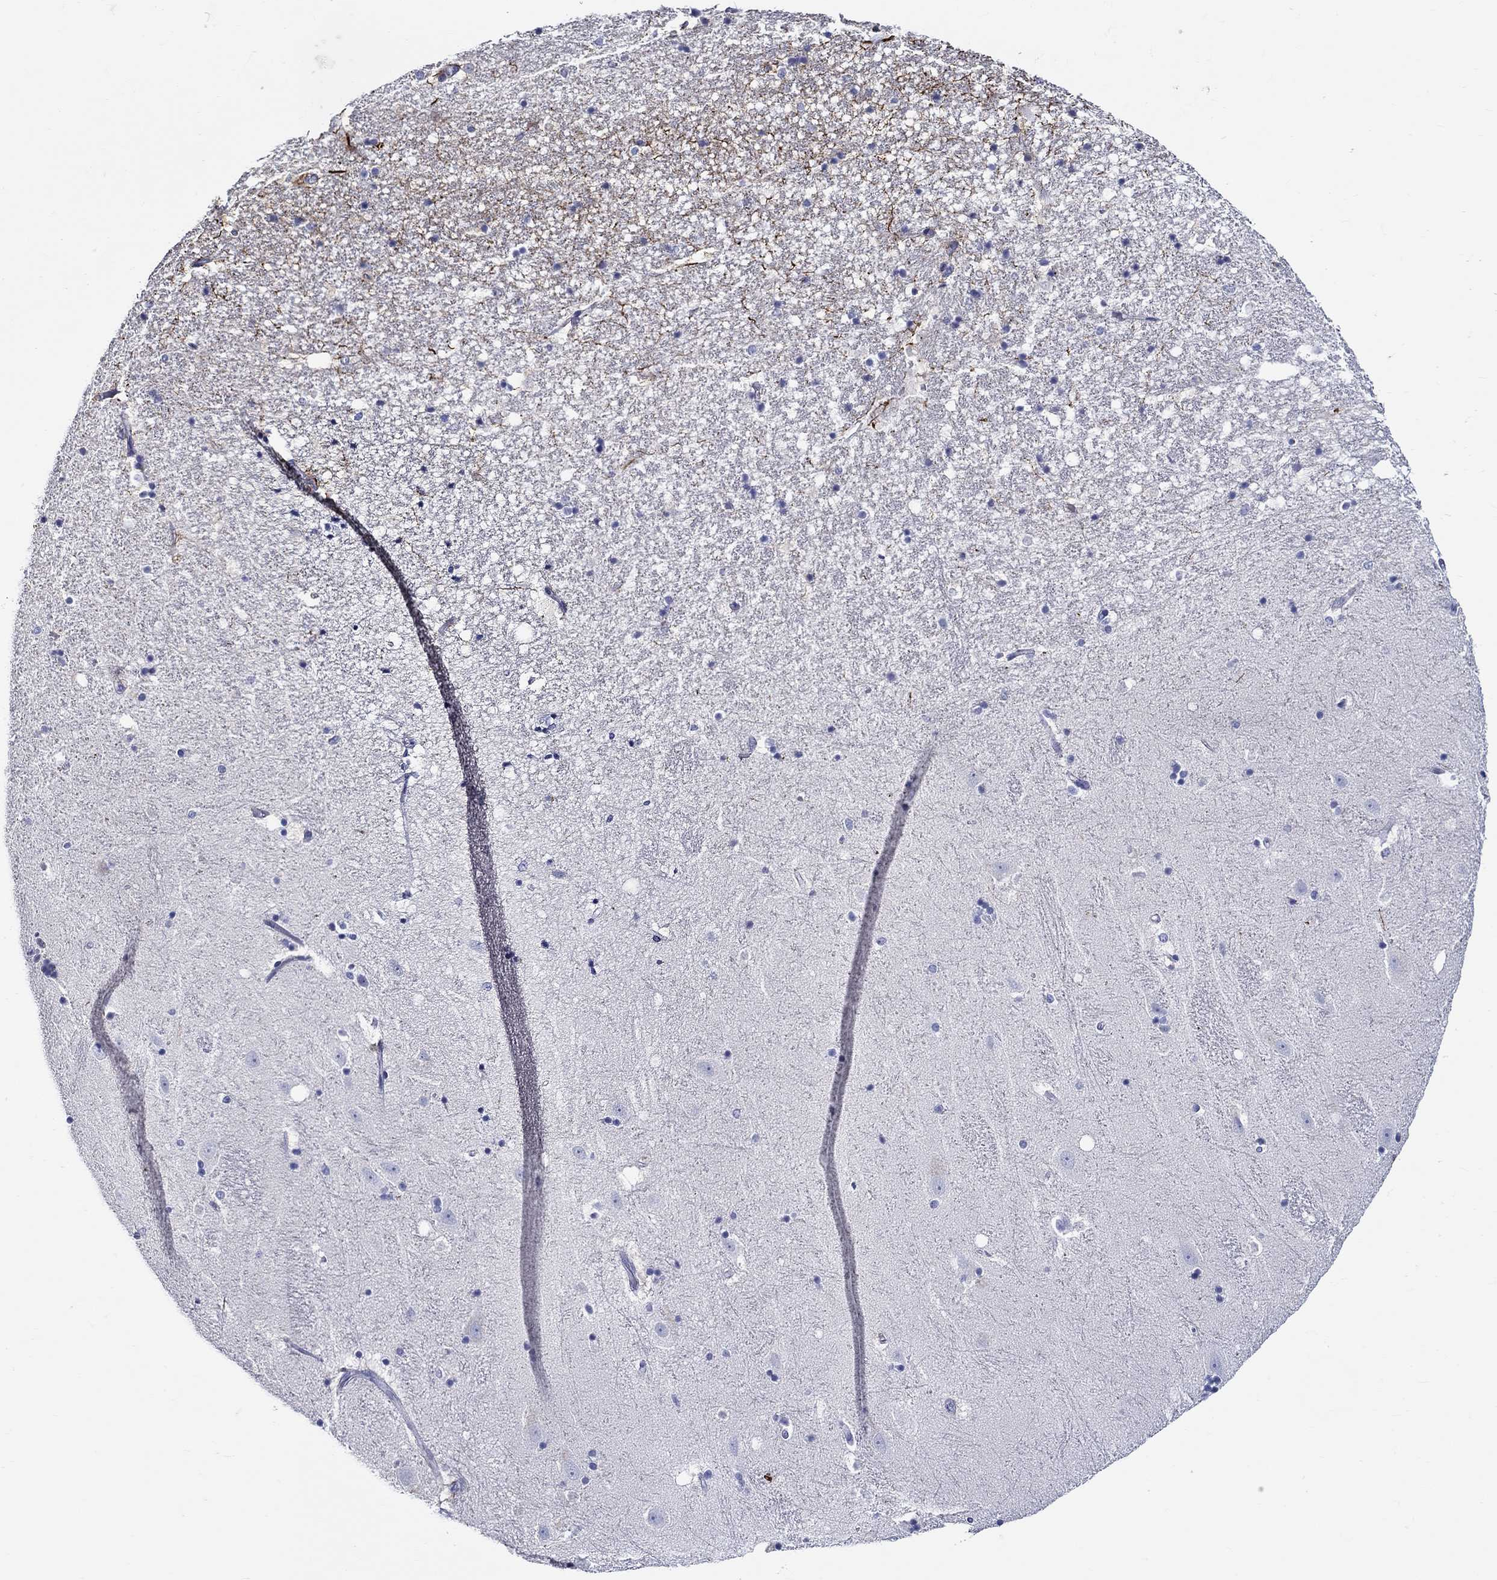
{"staining": {"intensity": "strong", "quantity": "<25%", "location": "cytoplasmic/membranous"}, "tissue": "hippocampus", "cell_type": "Glial cells", "image_type": "normal", "snomed": [{"axis": "morphology", "description": "Normal tissue, NOS"}, {"axis": "topography", "description": "Hippocampus"}], "caption": "Hippocampus stained with DAB (3,3'-diaminobenzidine) IHC exhibits medium levels of strong cytoplasmic/membranous expression in approximately <25% of glial cells.", "gene": "CRYGS", "patient": {"sex": "male", "age": 49}}